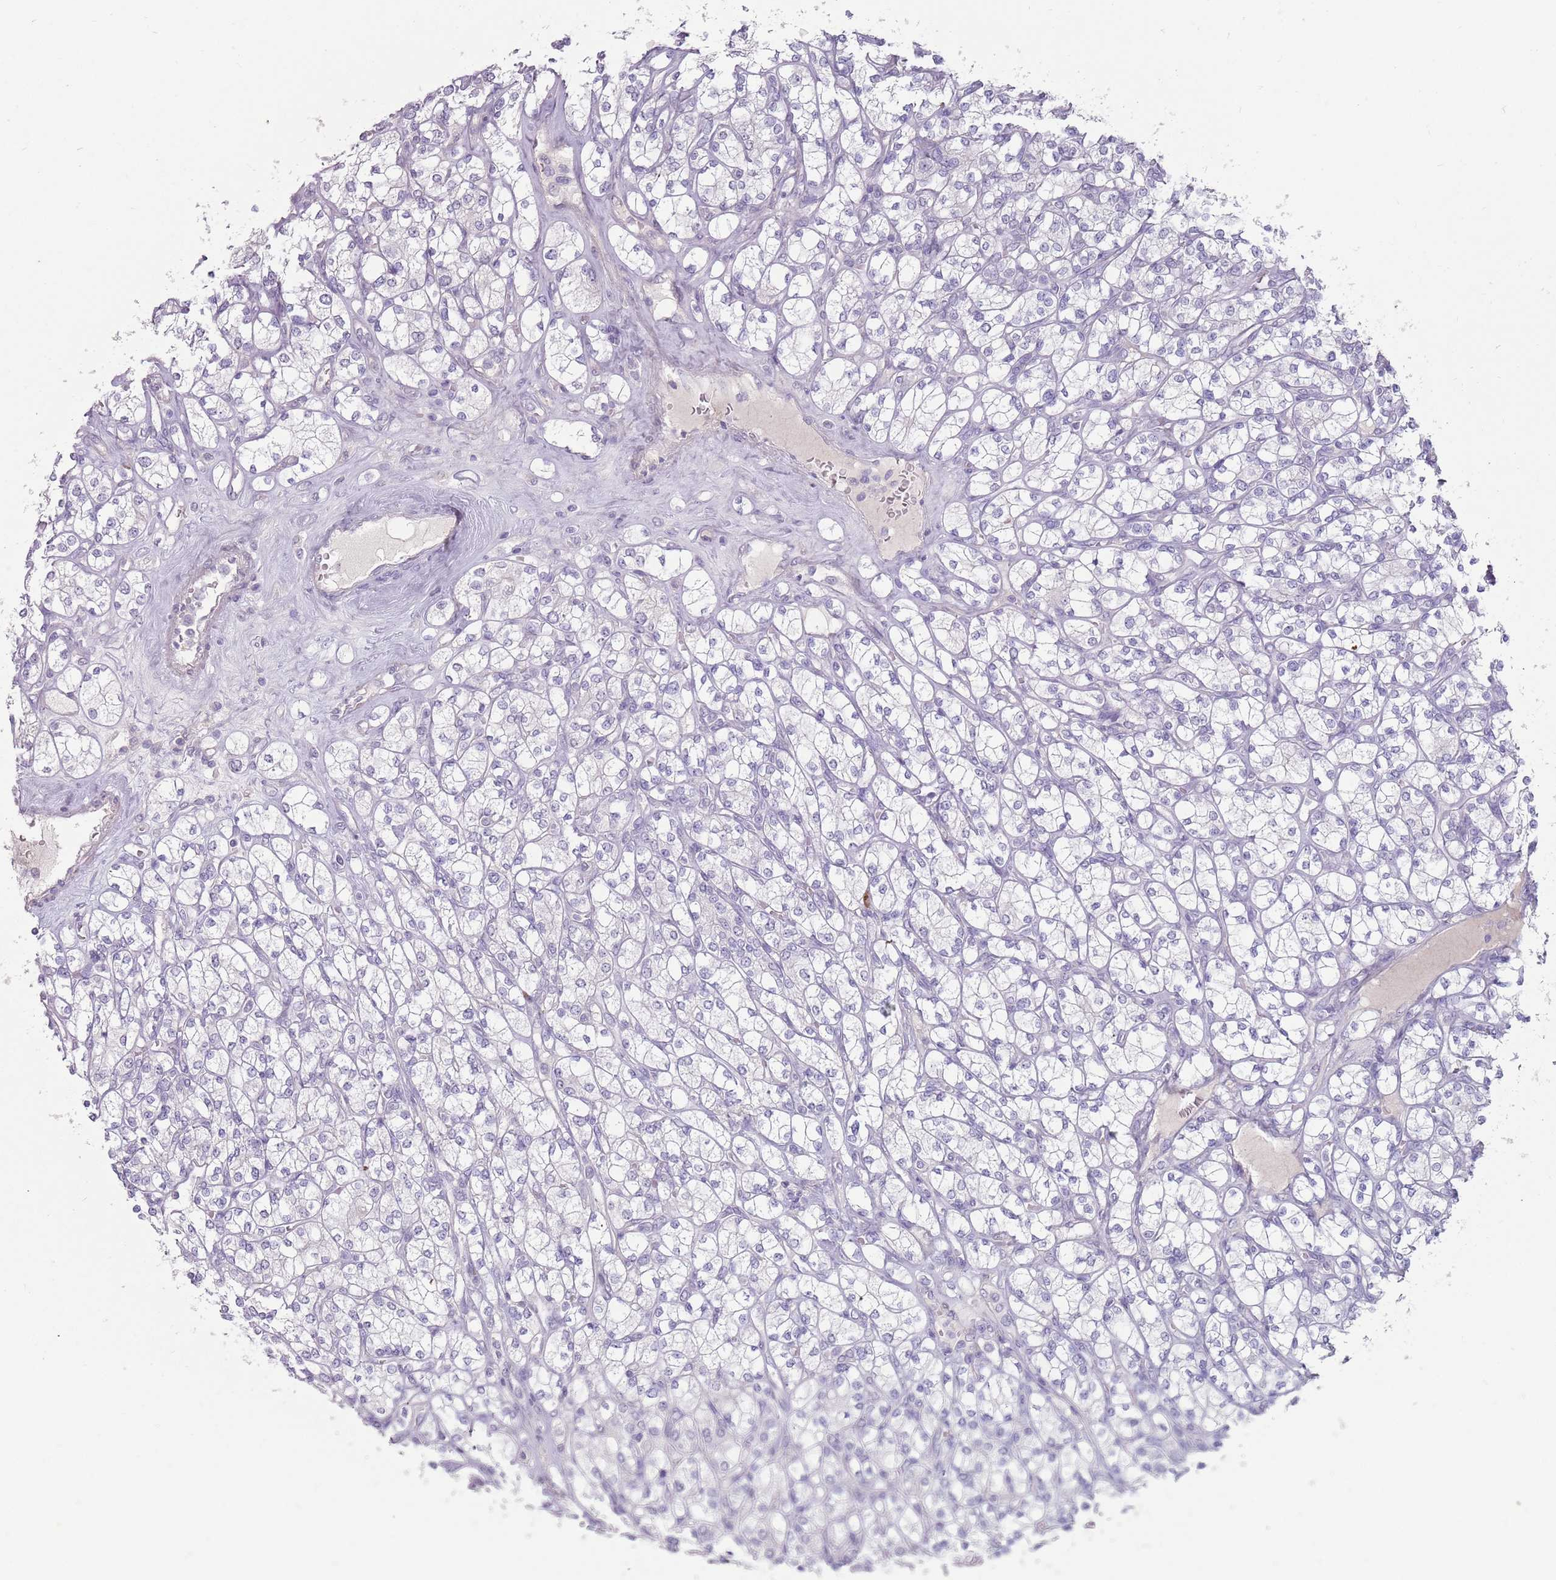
{"staining": {"intensity": "negative", "quantity": "none", "location": "none"}, "tissue": "renal cancer", "cell_type": "Tumor cells", "image_type": "cancer", "snomed": [{"axis": "morphology", "description": "Adenocarcinoma, NOS"}, {"axis": "topography", "description": "Kidney"}], "caption": "High magnification brightfield microscopy of renal cancer (adenocarcinoma) stained with DAB (3,3'-diaminobenzidine) (brown) and counterstained with hematoxylin (blue): tumor cells show no significant staining.", "gene": "STYK1", "patient": {"sex": "male", "age": 77}}